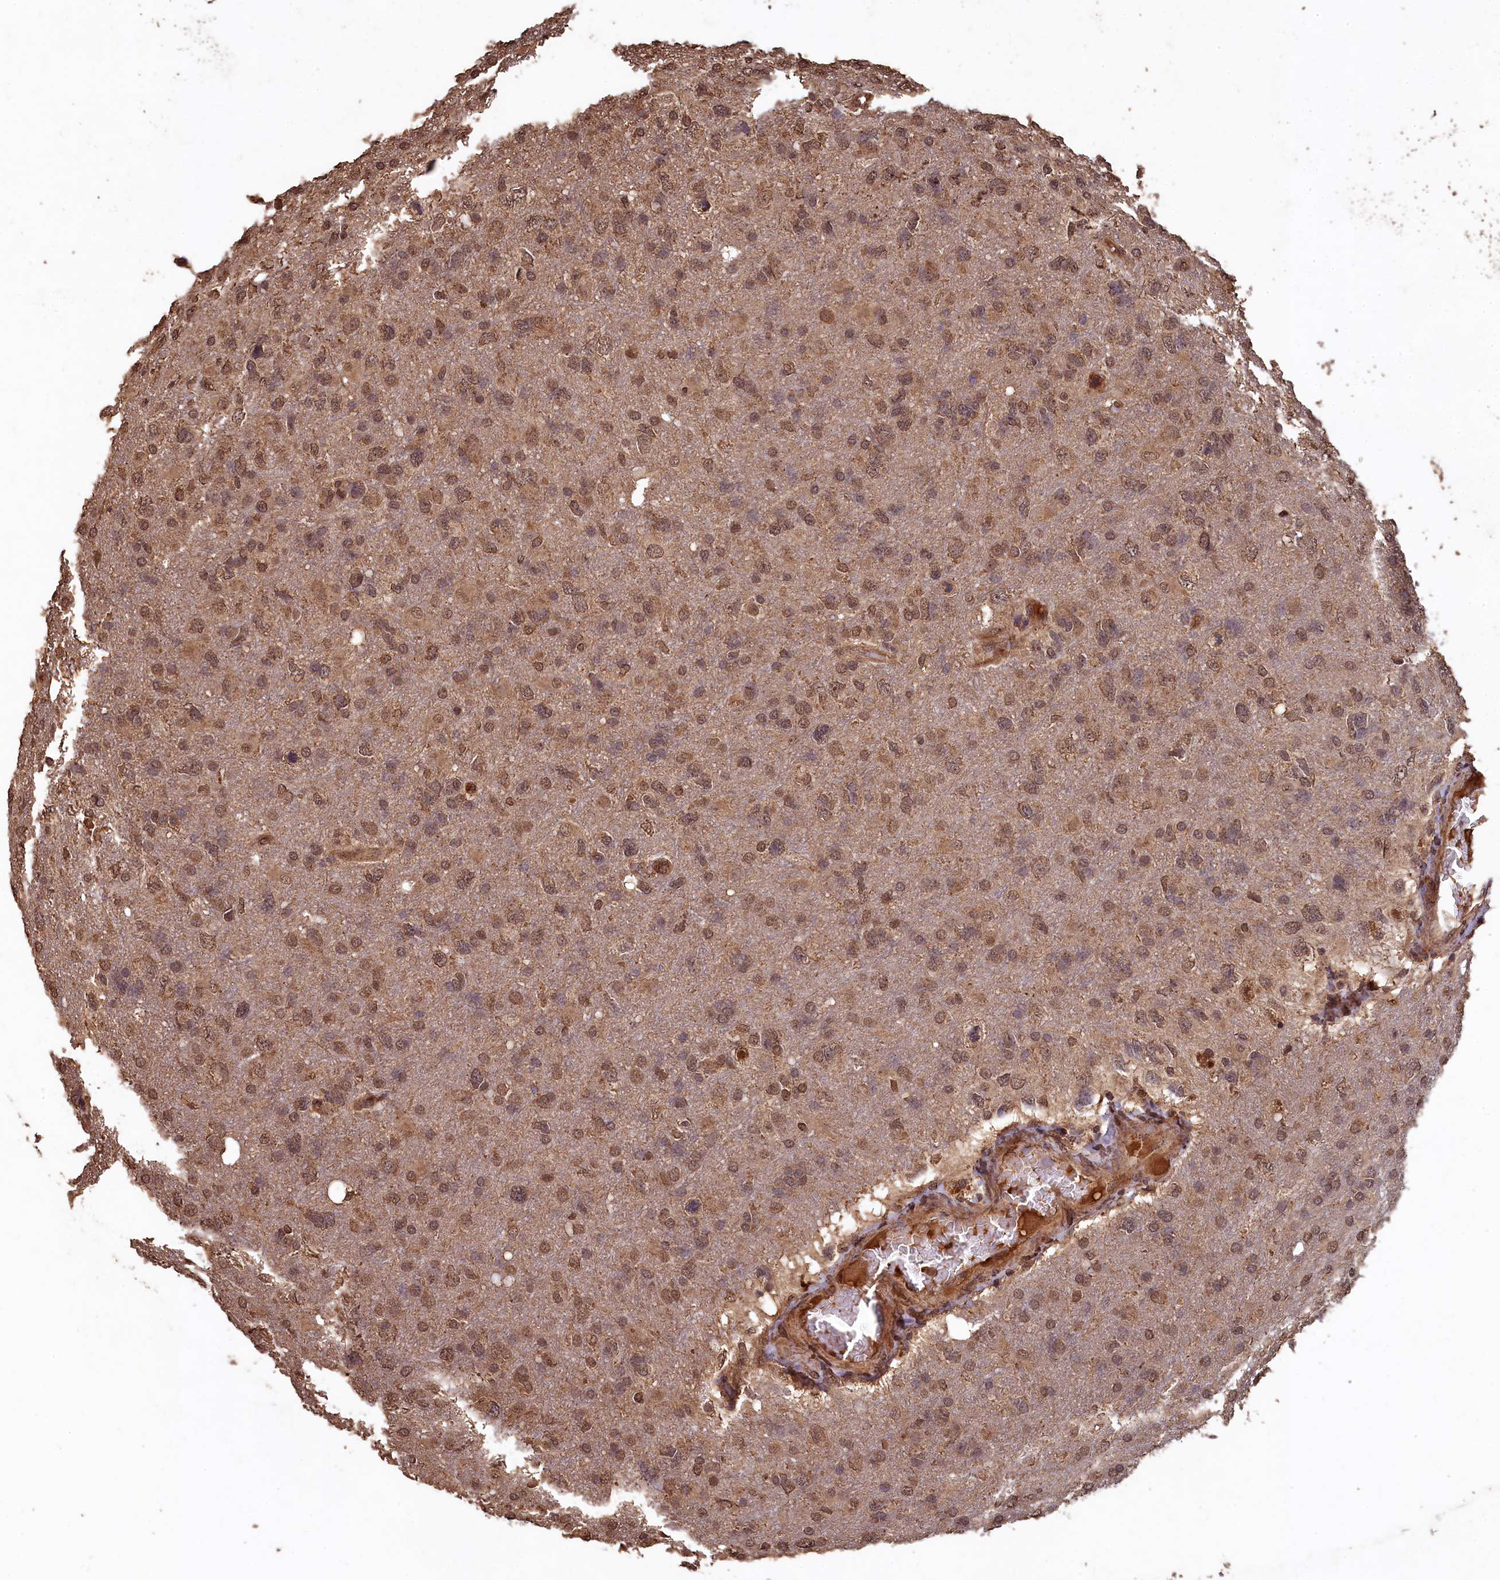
{"staining": {"intensity": "moderate", "quantity": "25%-75%", "location": "nuclear"}, "tissue": "glioma", "cell_type": "Tumor cells", "image_type": "cancer", "snomed": [{"axis": "morphology", "description": "Glioma, malignant, High grade"}, {"axis": "topography", "description": "Brain"}], "caption": "Protein expression analysis of malignant glioma (high-grade) displays moderate nuclear staining in about 25%-75% of tumor cells.", "gene": "CEP57L1", "patient": {"sex": "male", "age": 61}}